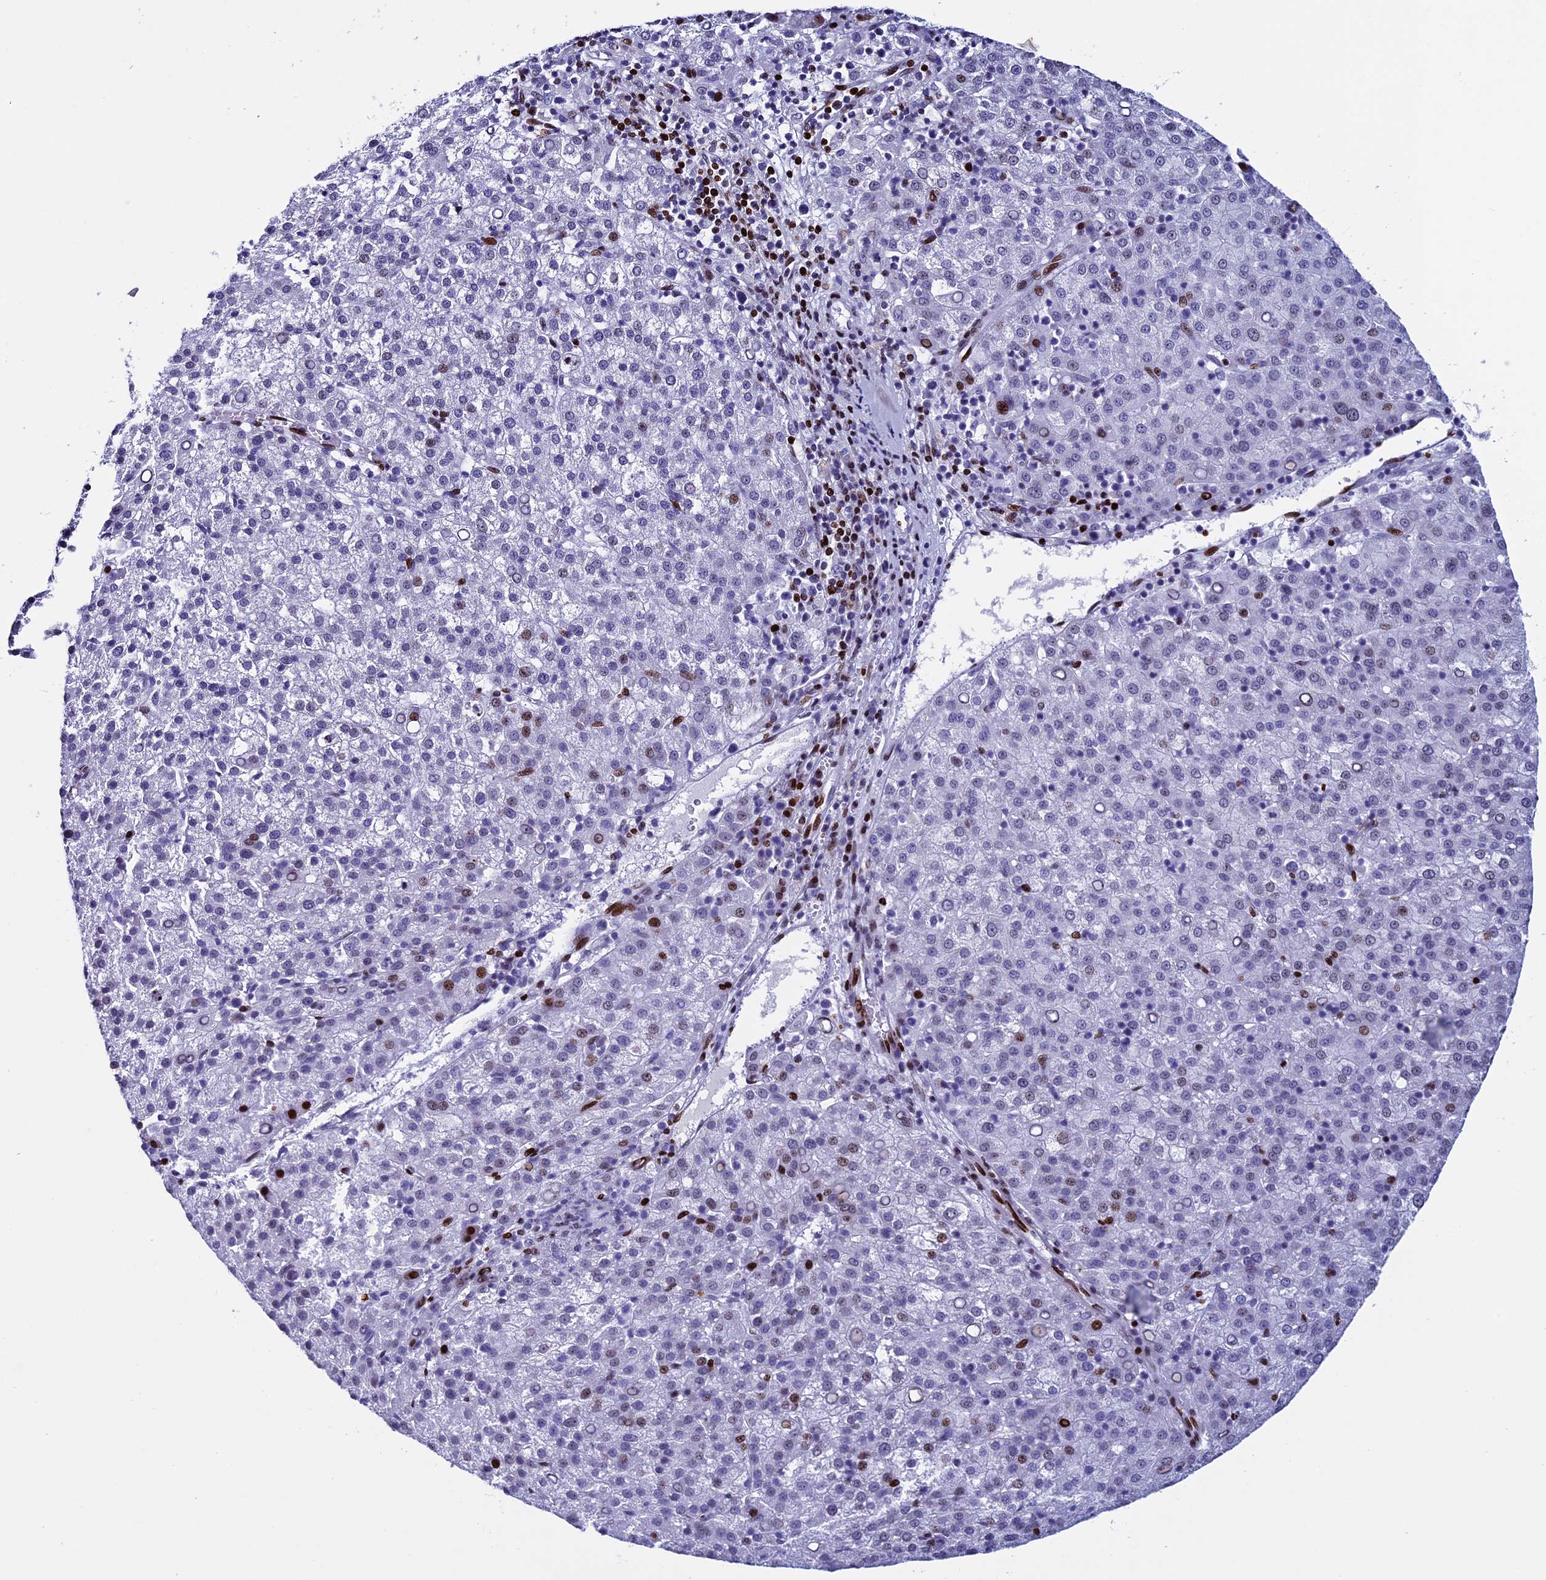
{"staining": {"intensity": "strong", "quantity": "<25%", "location": "nuclear"}, "tissue": "liver cancer", "cell_type": "Tumor cells", "image_type": "cancer", "snomed": [{"axis": "morphology", "description": "Carcinoma, Hepatocellular, NOS"}, {"axis": "topography", "description": "Liver"}], "caption": "Liver cancer stained for a protein (brown) demonstrates strong nuclear positive staining in about <25% of tumor cells.", "gene": "BTBD3", "patient": {"sex": "female", "age": 58}}